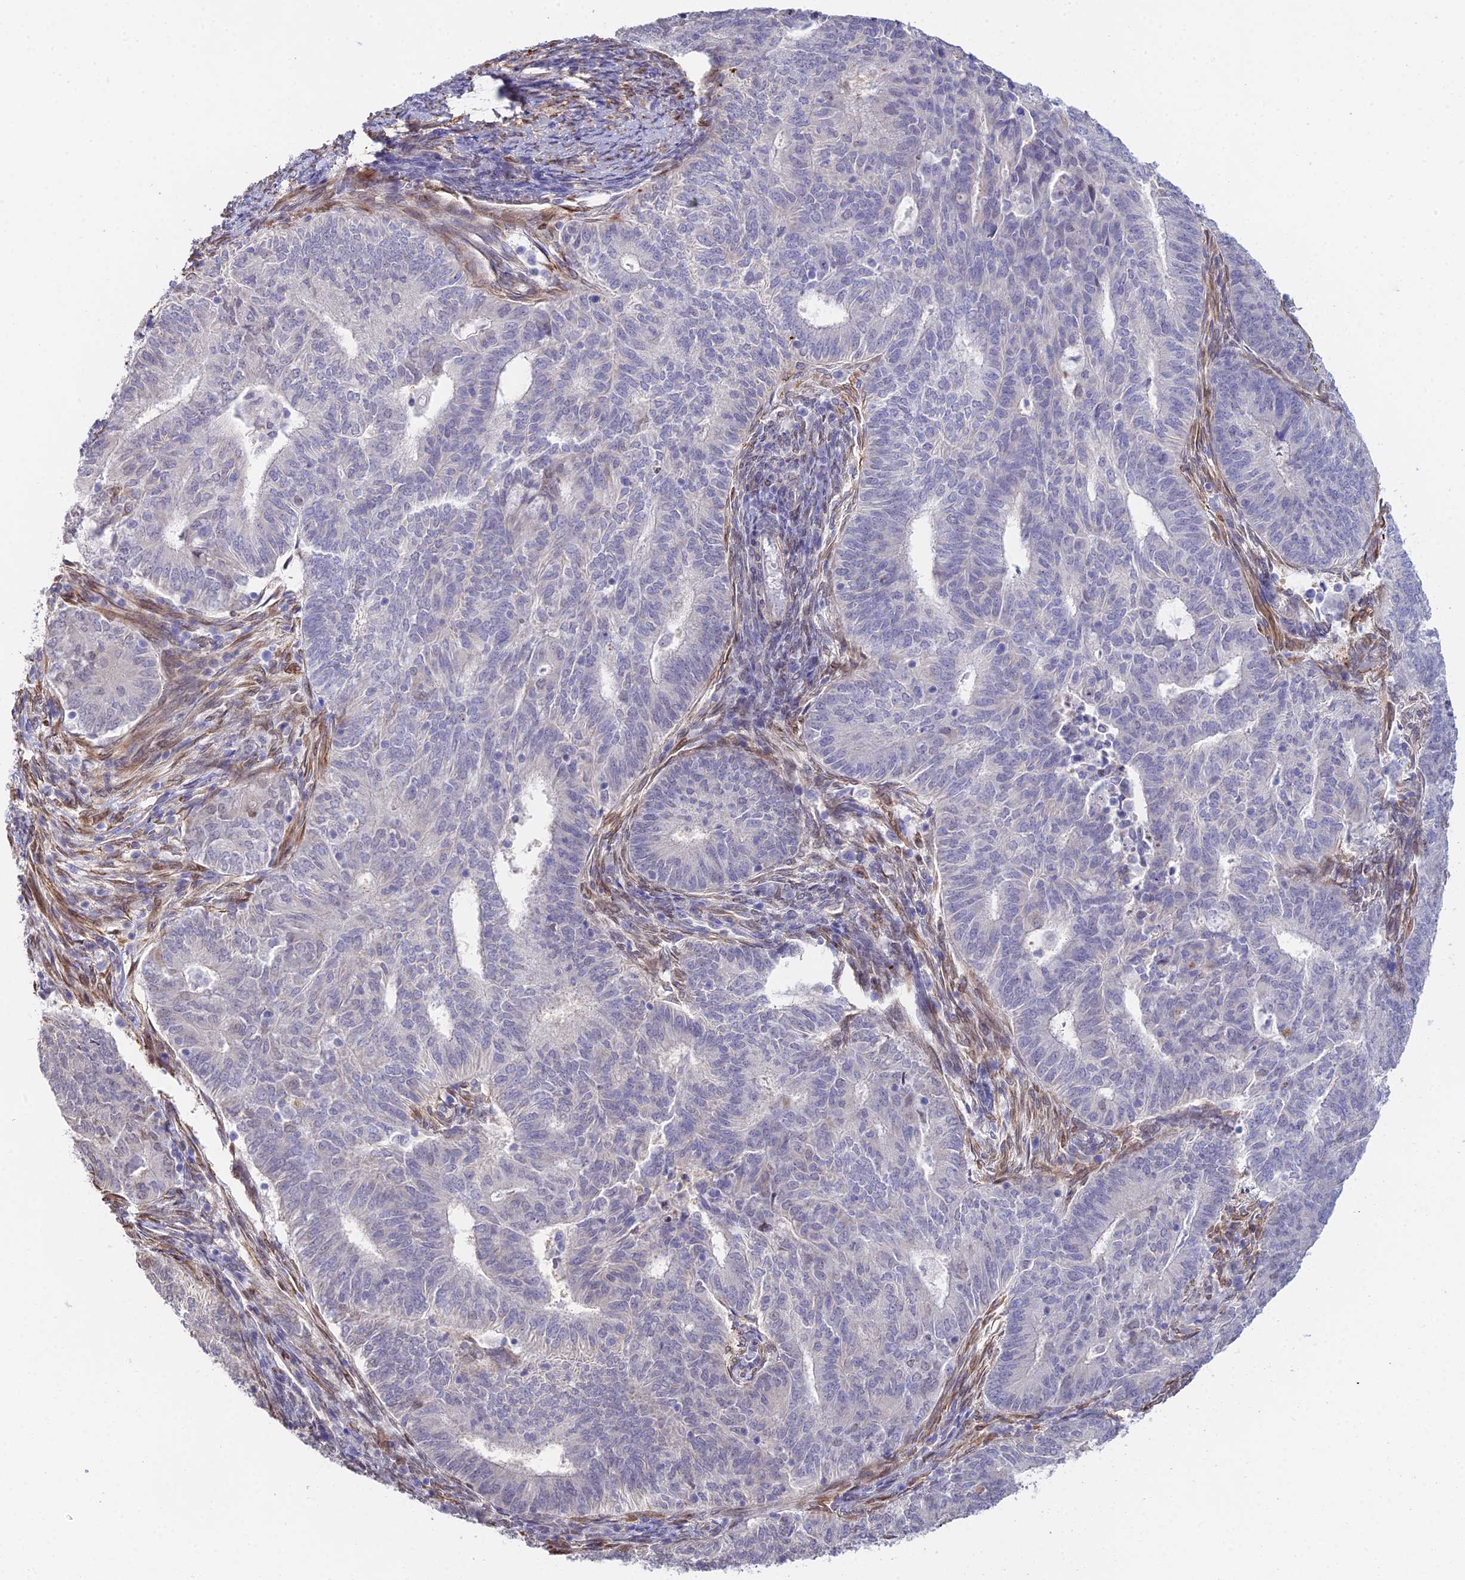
{"staining": {"intensity": "negative", "quantity": "none", "location": "none"}, "tissue": "endometrial cancer", "cell_type": "Tumor cells", "image_type": "cancer", "snomed": [{"axis": "morphology", "description": "Adenocarcinoma, NOS"}, {"axis": "topography", "description": "Endometrium"}], "caption": "High power microscopy micrograph of an IHC photomicrograph of endometrial adenocarcinoma, revealing no significant staining in tumor cells. The staining was performed using DAB to visualize the protein expression in brown, while the nuclei were stained in blue with hematoxylin (Magnification: 20x).", "gene": "MXRA7", "patient": {"sex": "female", "age": 62}}